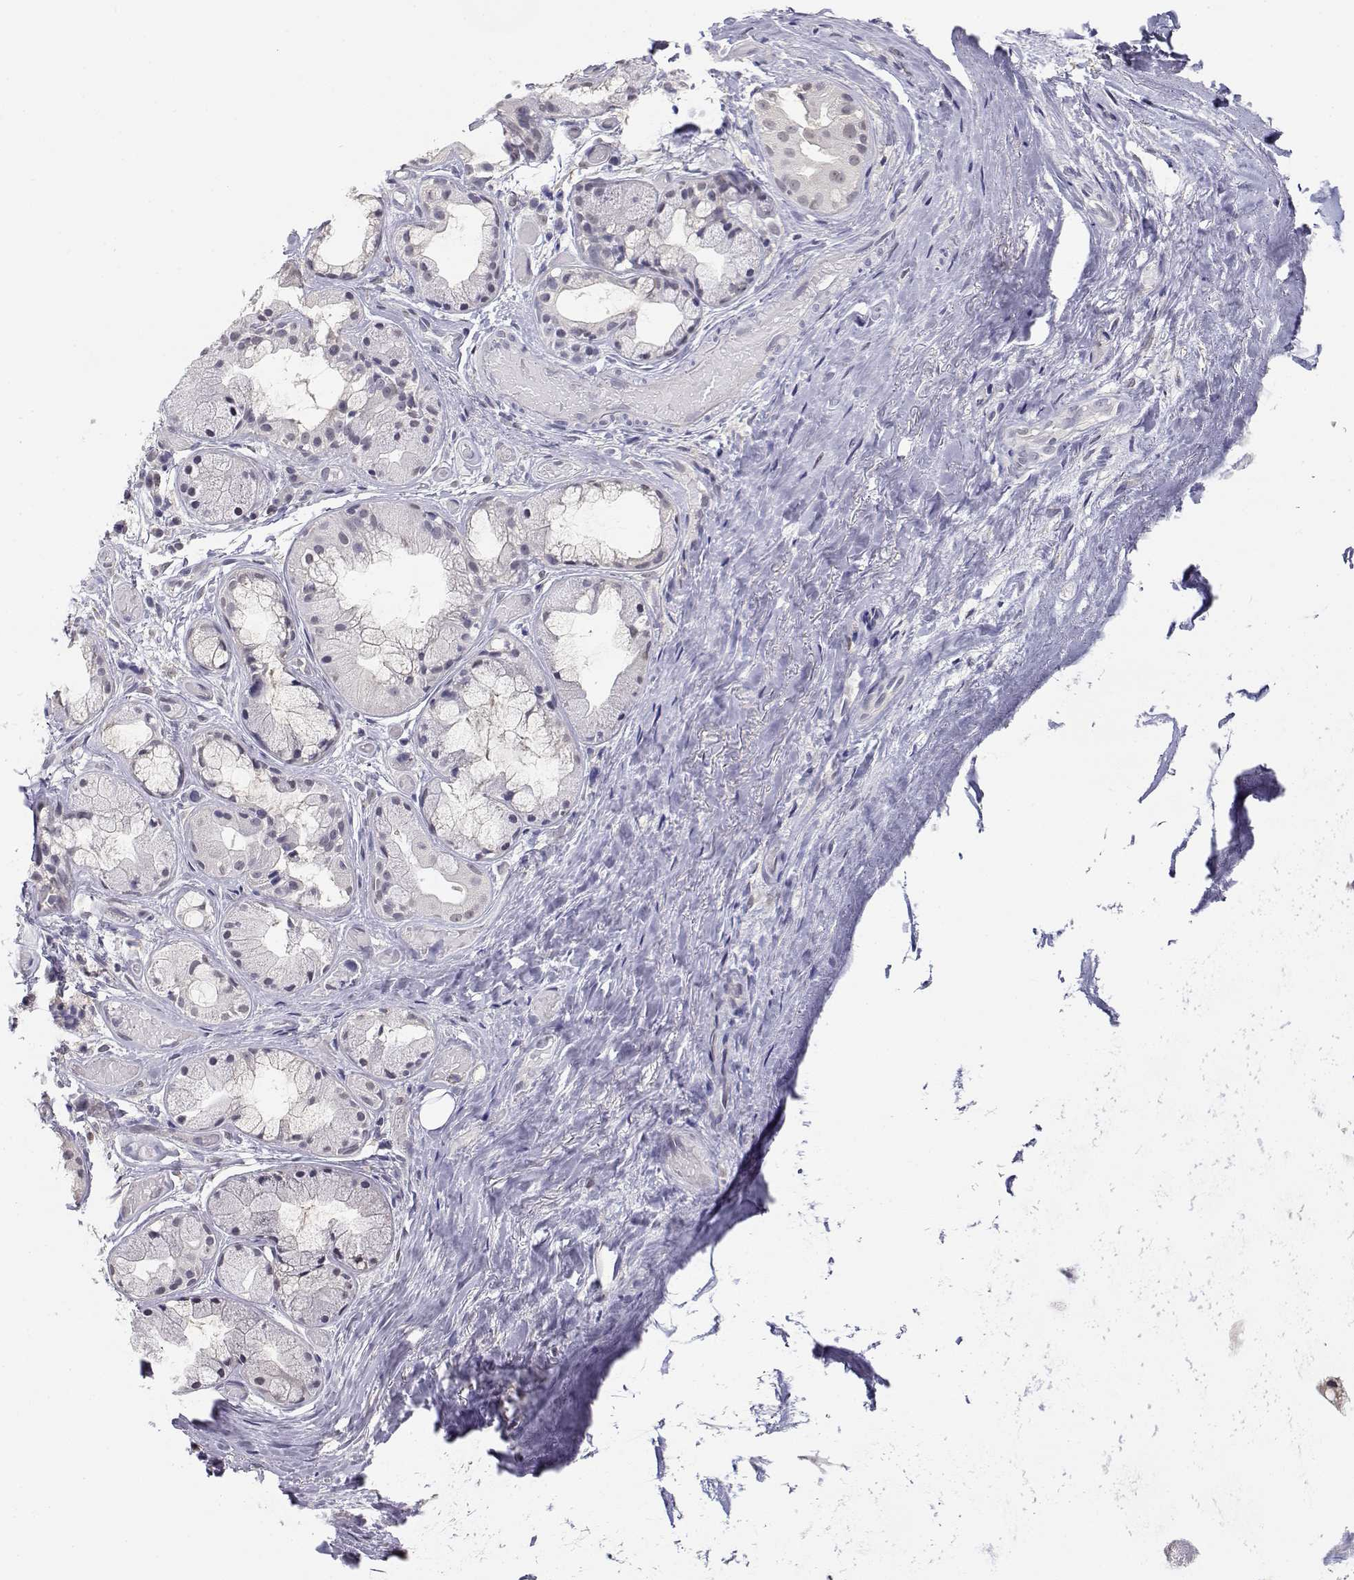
{"staining": {"intensity": "negative", "quantity": "none", "location": "none"}, "tissue": "soft tissue", "cell_type": "Fibroblasts", "image_type": "normal", "snomed": [{"axis": "morphology", "description": "Normal tissue, NOS"}, {"axis": "topography", "description": "Cartilage tissue"}], "caption": "The IHC image has no significant expression in fibroblasts of soft tissue.", "gene": "ADA", "patient": {"sex": "male", "age": 62}}